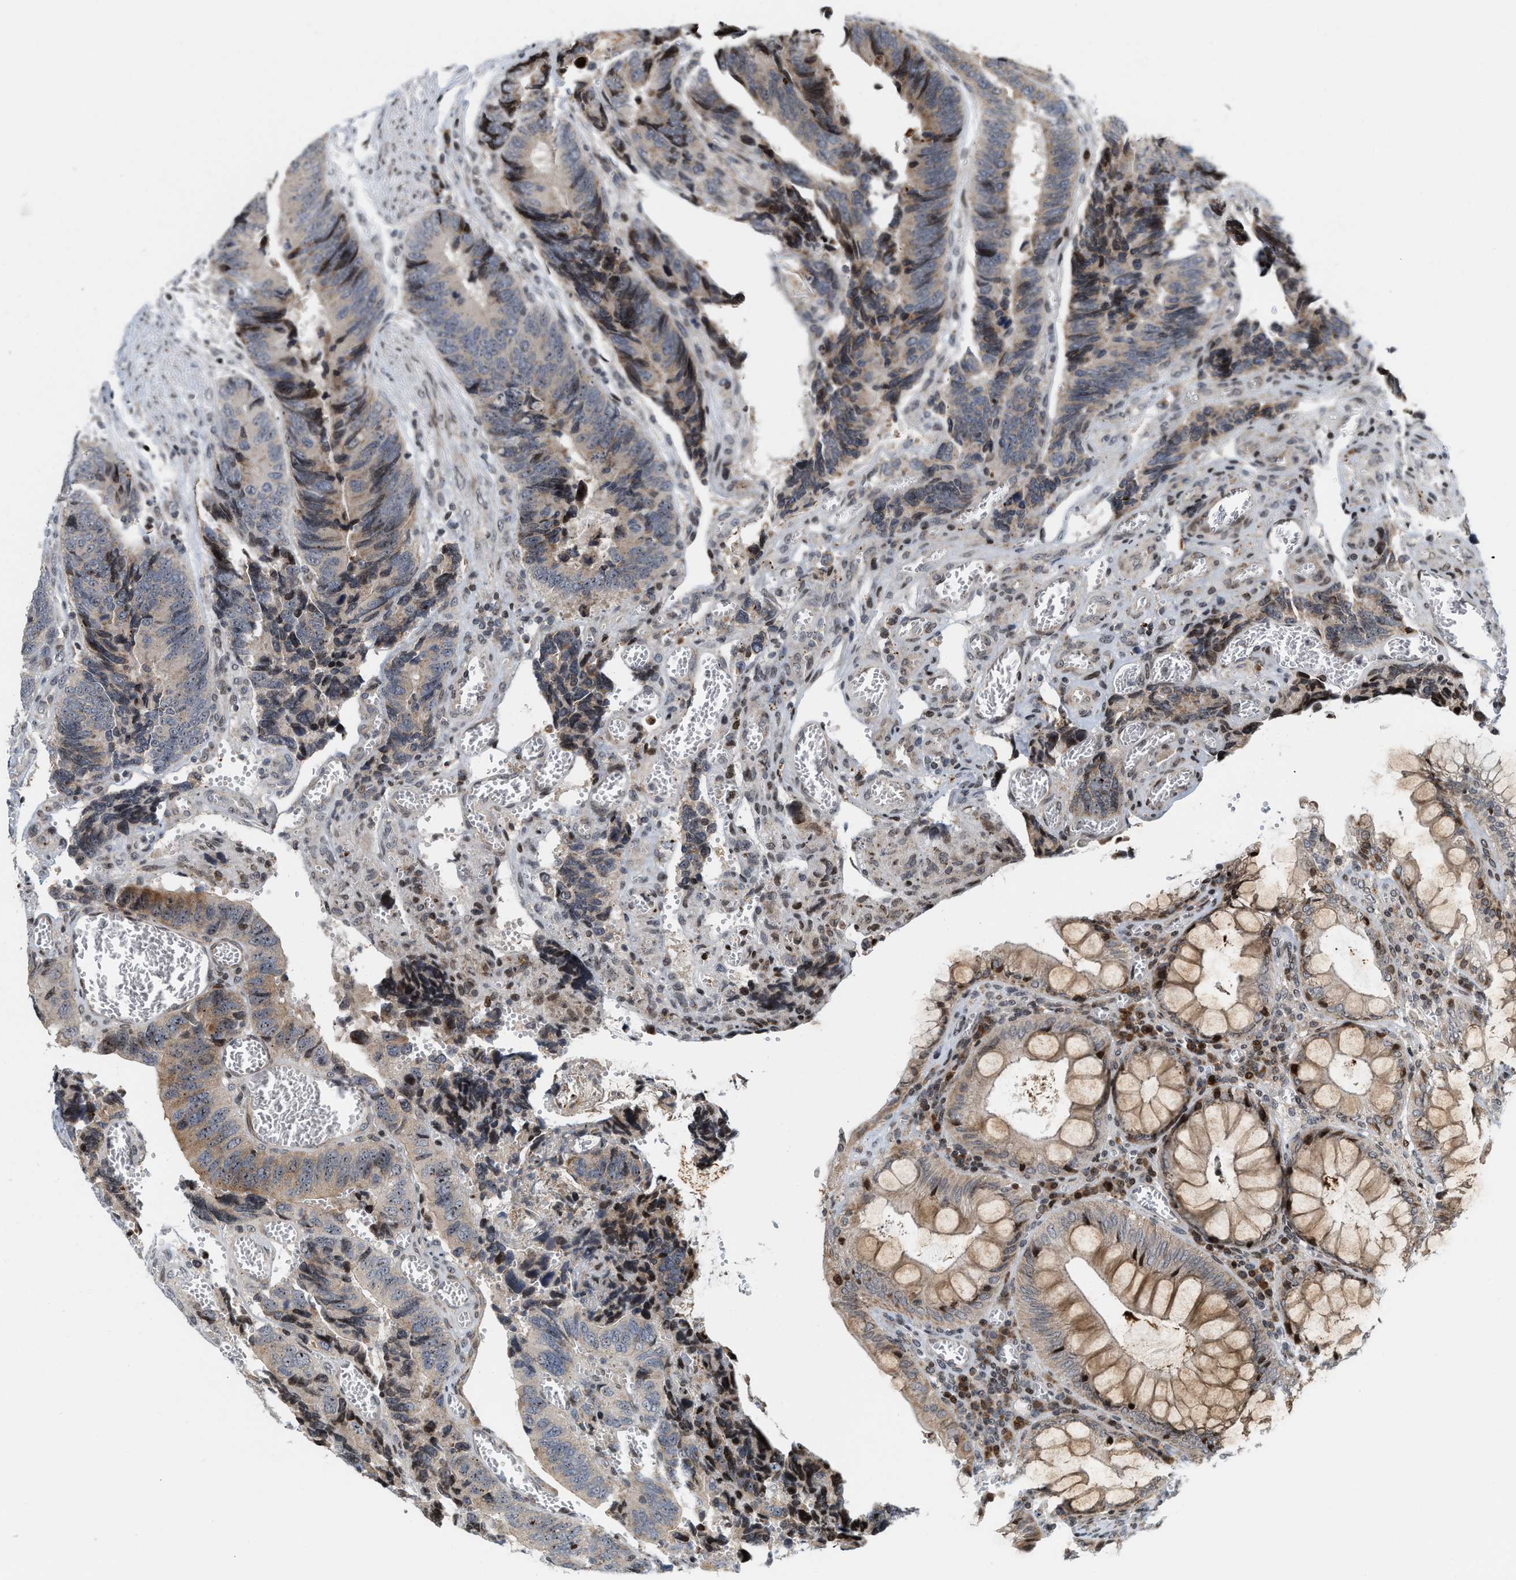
{"staining": {"intensity": "moderate", "quantity": ">75%", "location": "cytoplasmic/membranous"}, "tissue": "colorectal cancer", "cell_type": "Tumor cells", "image_type": "cancer", "snomed": [{"axis": "morphology", "description": "Adenocarcinoma, NOS"}, {"axis": "topography", "description": "Colon"}], "caption": "This photomicrograph displays immunohistochemistry (IHC) staining of adenocarcinoma (colorectal), with medium moderate cytoplasmic/membranous staining in about >75% of tumor cells.", "gene": "PDZD2", "patient": {"sex": "male", "age": 72}}